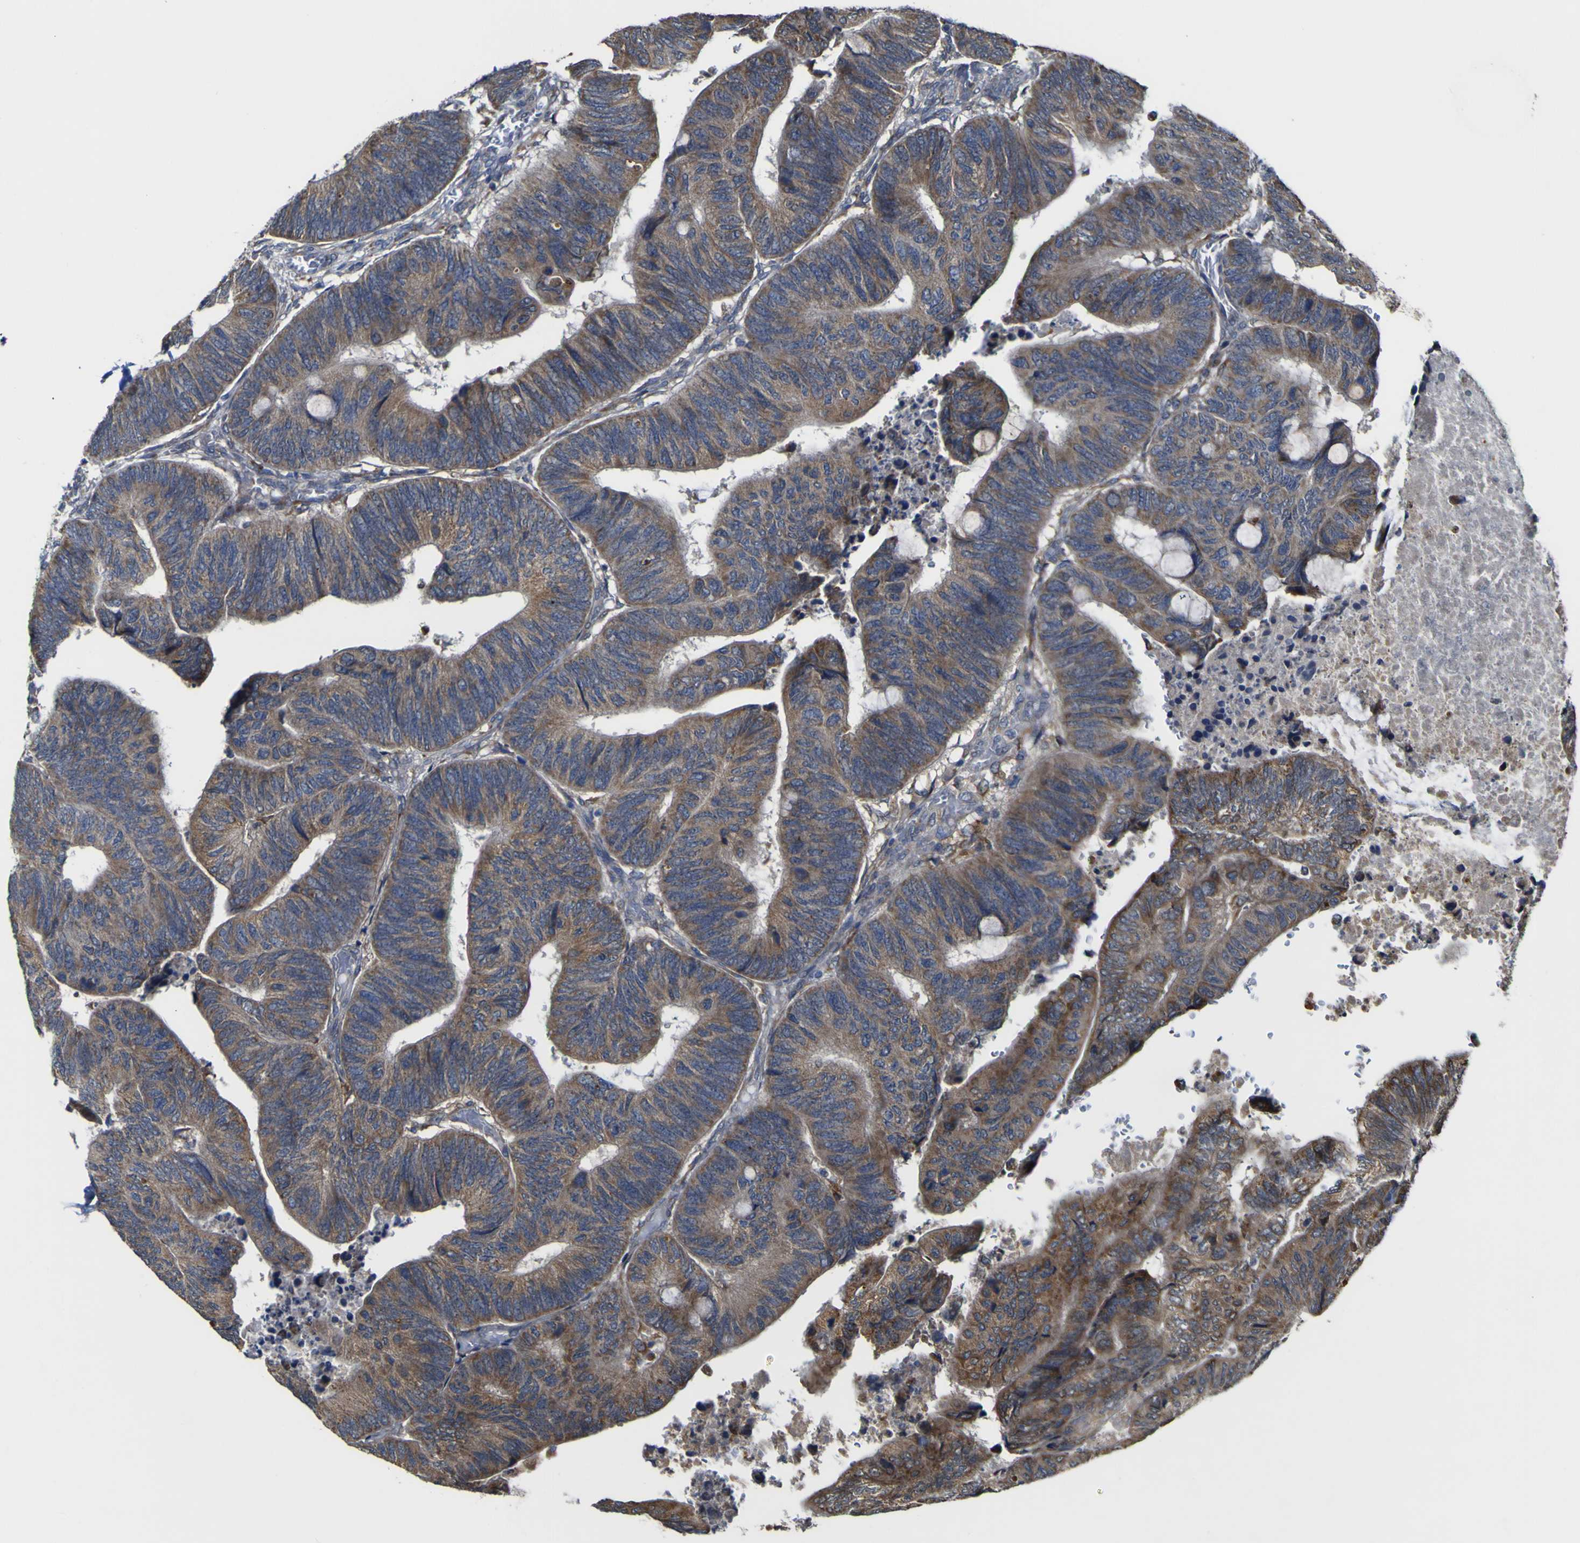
{"staining": {"intensity": "moderate", "quantity": ">75%", "location": "cytoplasmic/membranous"}, "tissue": "colorectal cancer", "cell_type": "Tumor cells", "image_type": "cancer", "snomed": [{"axis": "morphology", "description": "Normal tissue, NOS"}, {"axis": "morphology", "description": "Adenocarcinoma, NOS"}, {"axis": "topography", "description": "Rectum"}, {"axis": "topography", "description": "Peripheral nerve tissue"}], "caption": "Brown immunohistochemical staining in human colorectal cancer exhibits moderate cytoplasmic/membranous positivity in approximately >75% of tumor cells.", "gene": "IRAK2", "patient": {"sex": "male", "age": 92}}